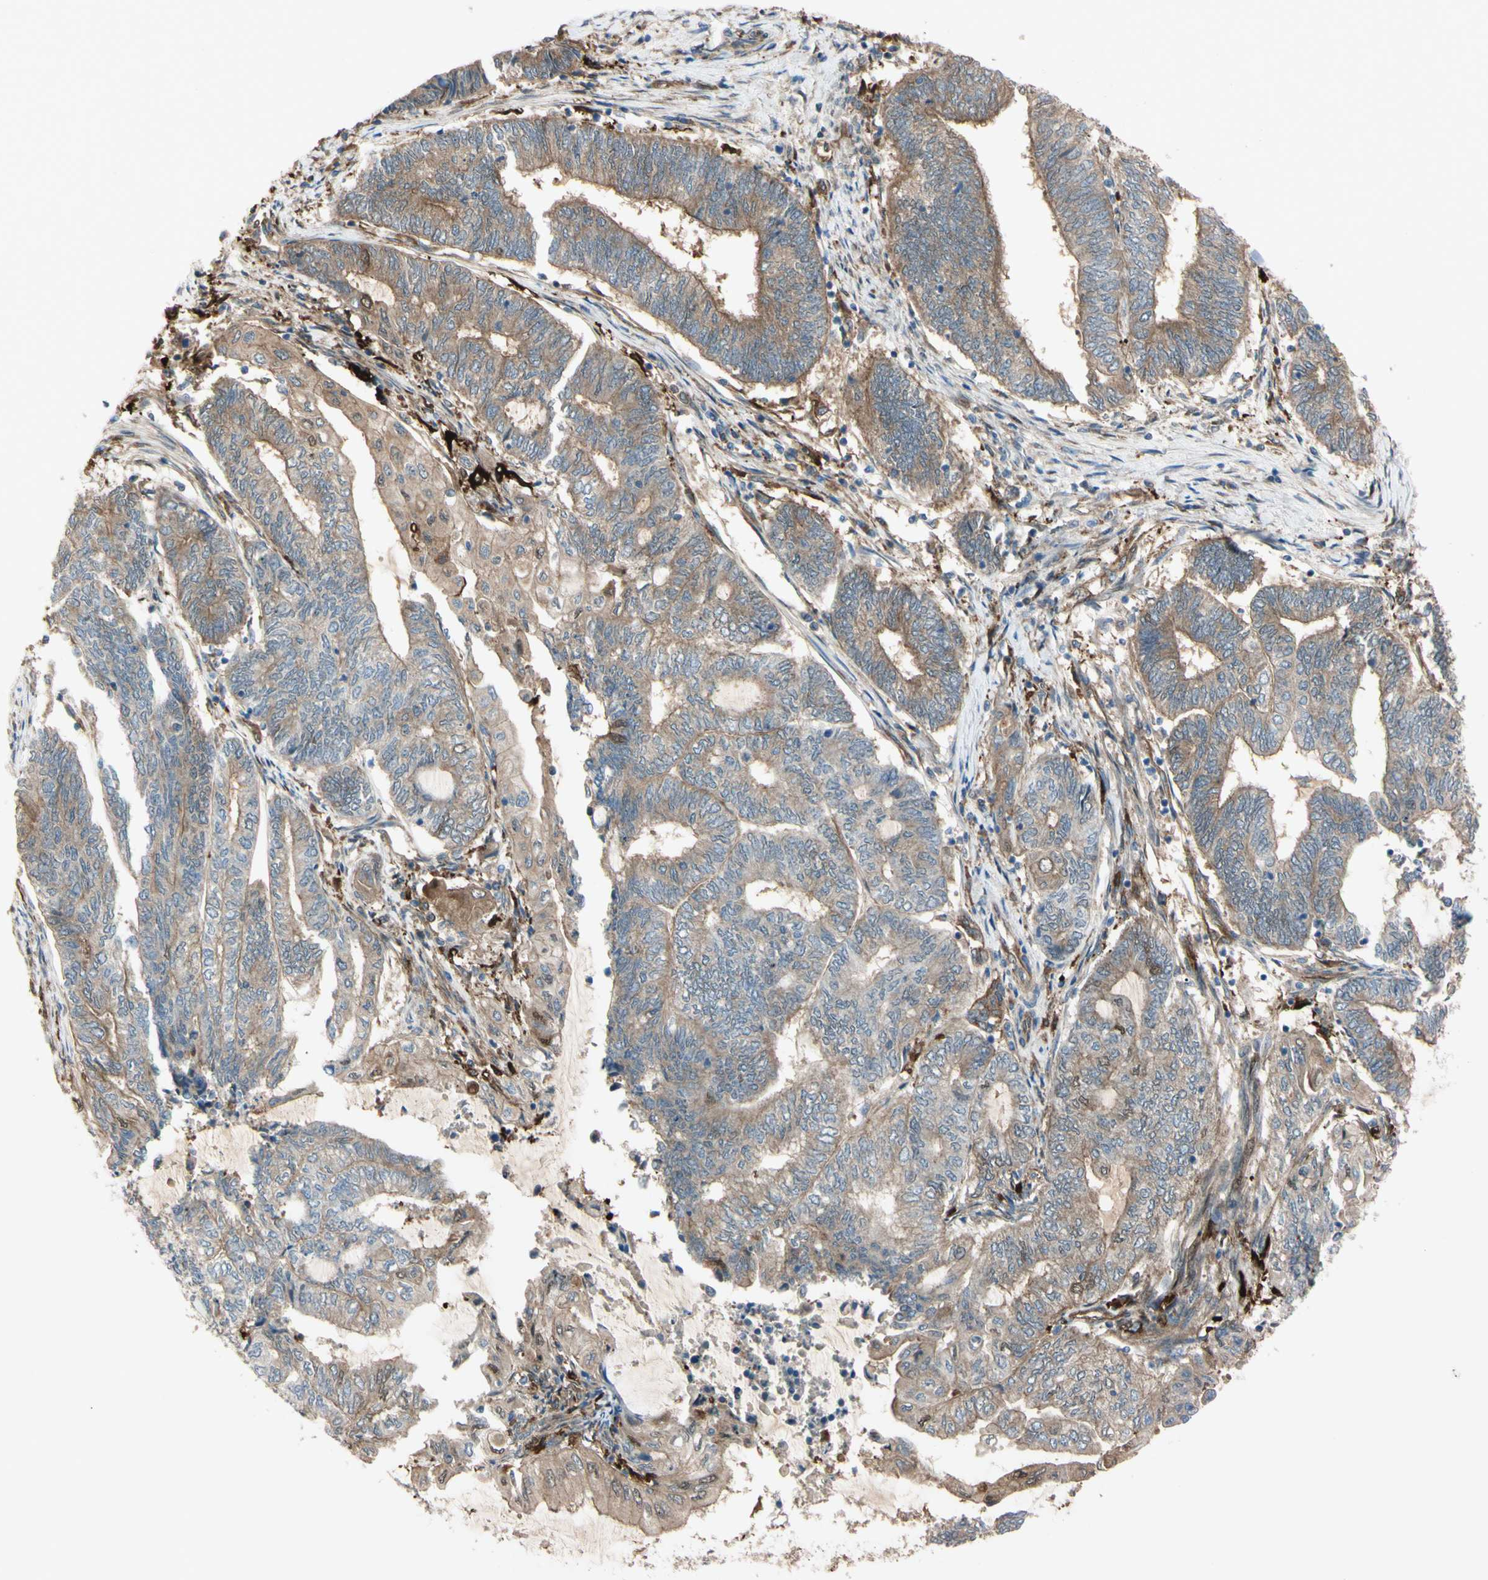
{"staining": {"intensity": "moderate", "quantity": ">75%", "location": "cytoplasmic/membranous"}, "tissue": "endometrial cancer", "cell_type": "Tumor cells", "image_type": "cancer", "snomed": [{"axis": "morphology", "description": "Adenocarcinoma, NOS"}, {"axis": "topography", "description": "Uterus"}, {"axis": "topography", "description": "Endometrium"}], "caption": "A brown stain shows moderate cytoplasmic/membranous staining of a protein in adenocarcinoma (endometrial) tumor cells.", "gene": "PTPN12", "patient": {"sex": "female", "age": 70}}